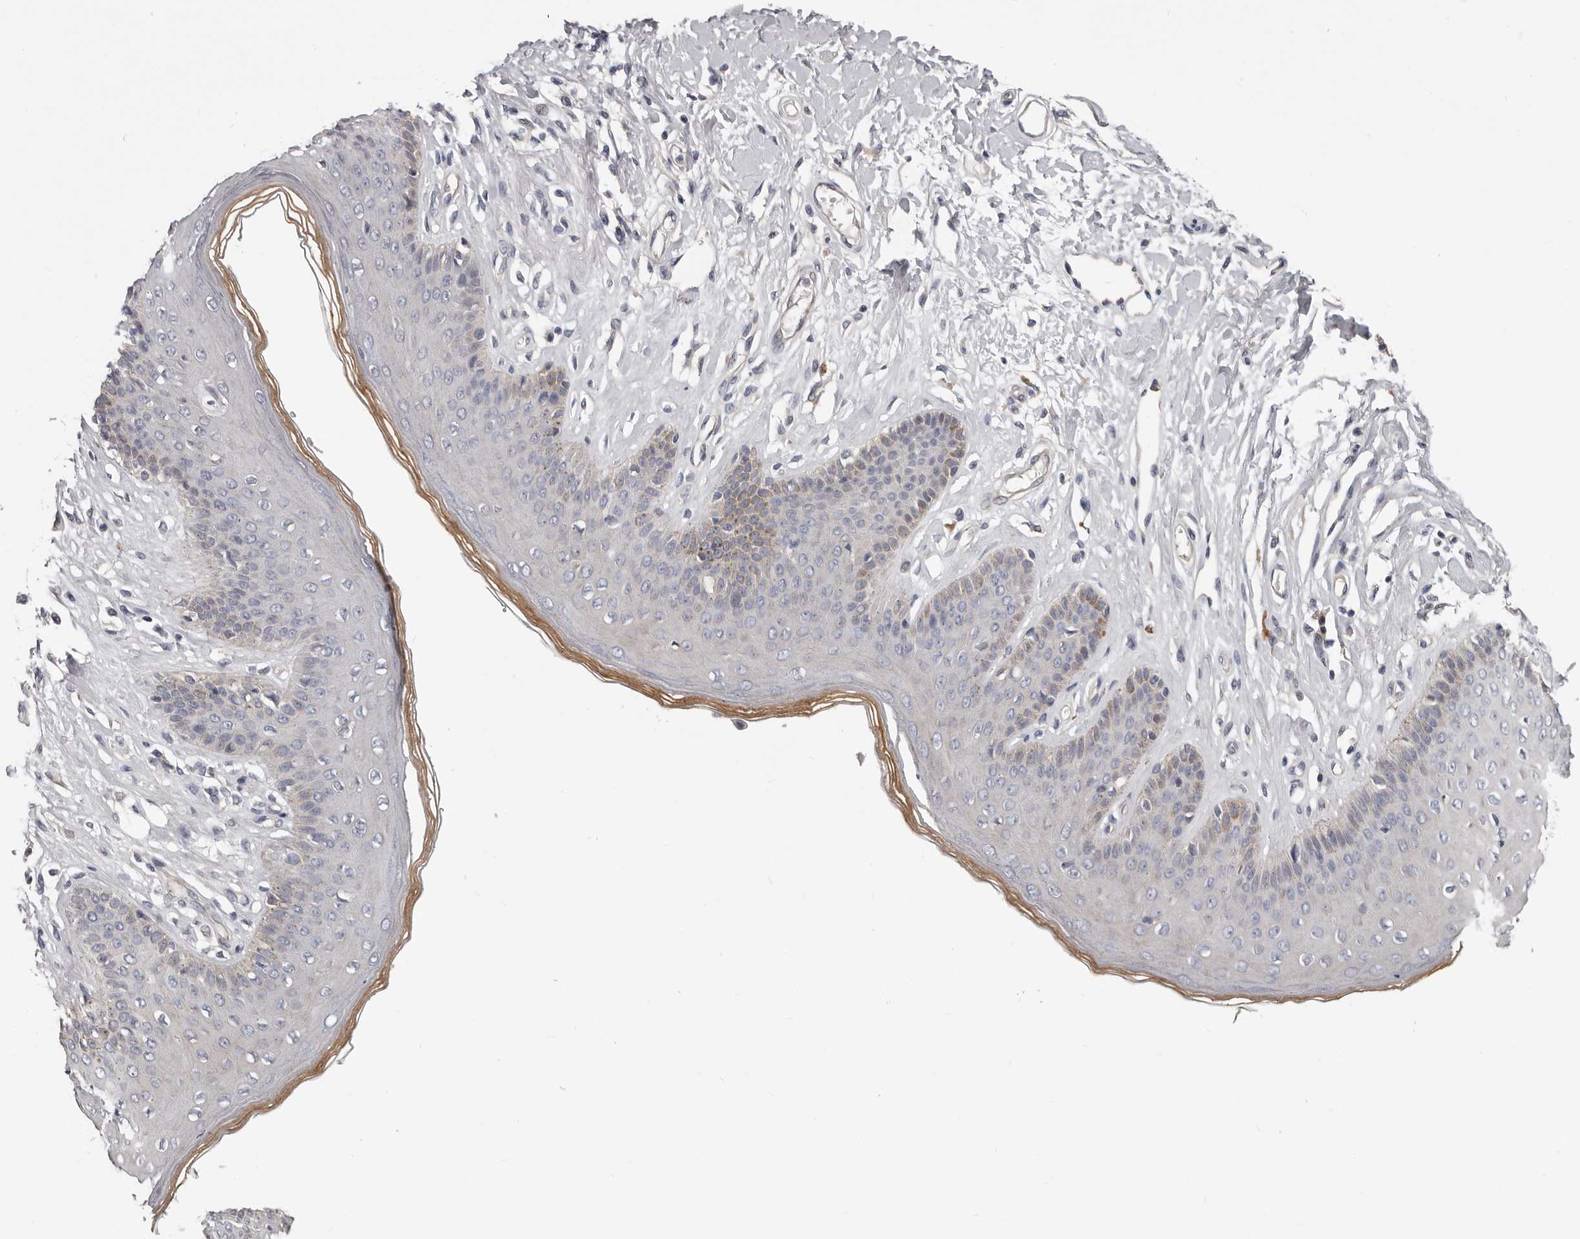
{"staining": {"intensity": "moderate", "quantity": "<25%", "location": "cytoplasmic/membranous"}, "tissue": "skin", "cell_type": "Epidermal cells", "image_type": "normal", "snomed": [{"axis": "morphology", "description": "Normal tissue, NOS"}, {"axis": "morphology", "description": "Squamous cell carcinoma, NOS"}, {"axis": "topography", "description": "Vulva"}], "caption": "An IHC histopathology image of benign tissue is shown. Protein staining in brown labels moderate cytoplasmic/membranous positivity in skin within epidermal cells. Ihc stains the protein in brown and the nuclei are stained blue.", "gene": "RNF217", "patient": {"sex": "female", "age": 85}}